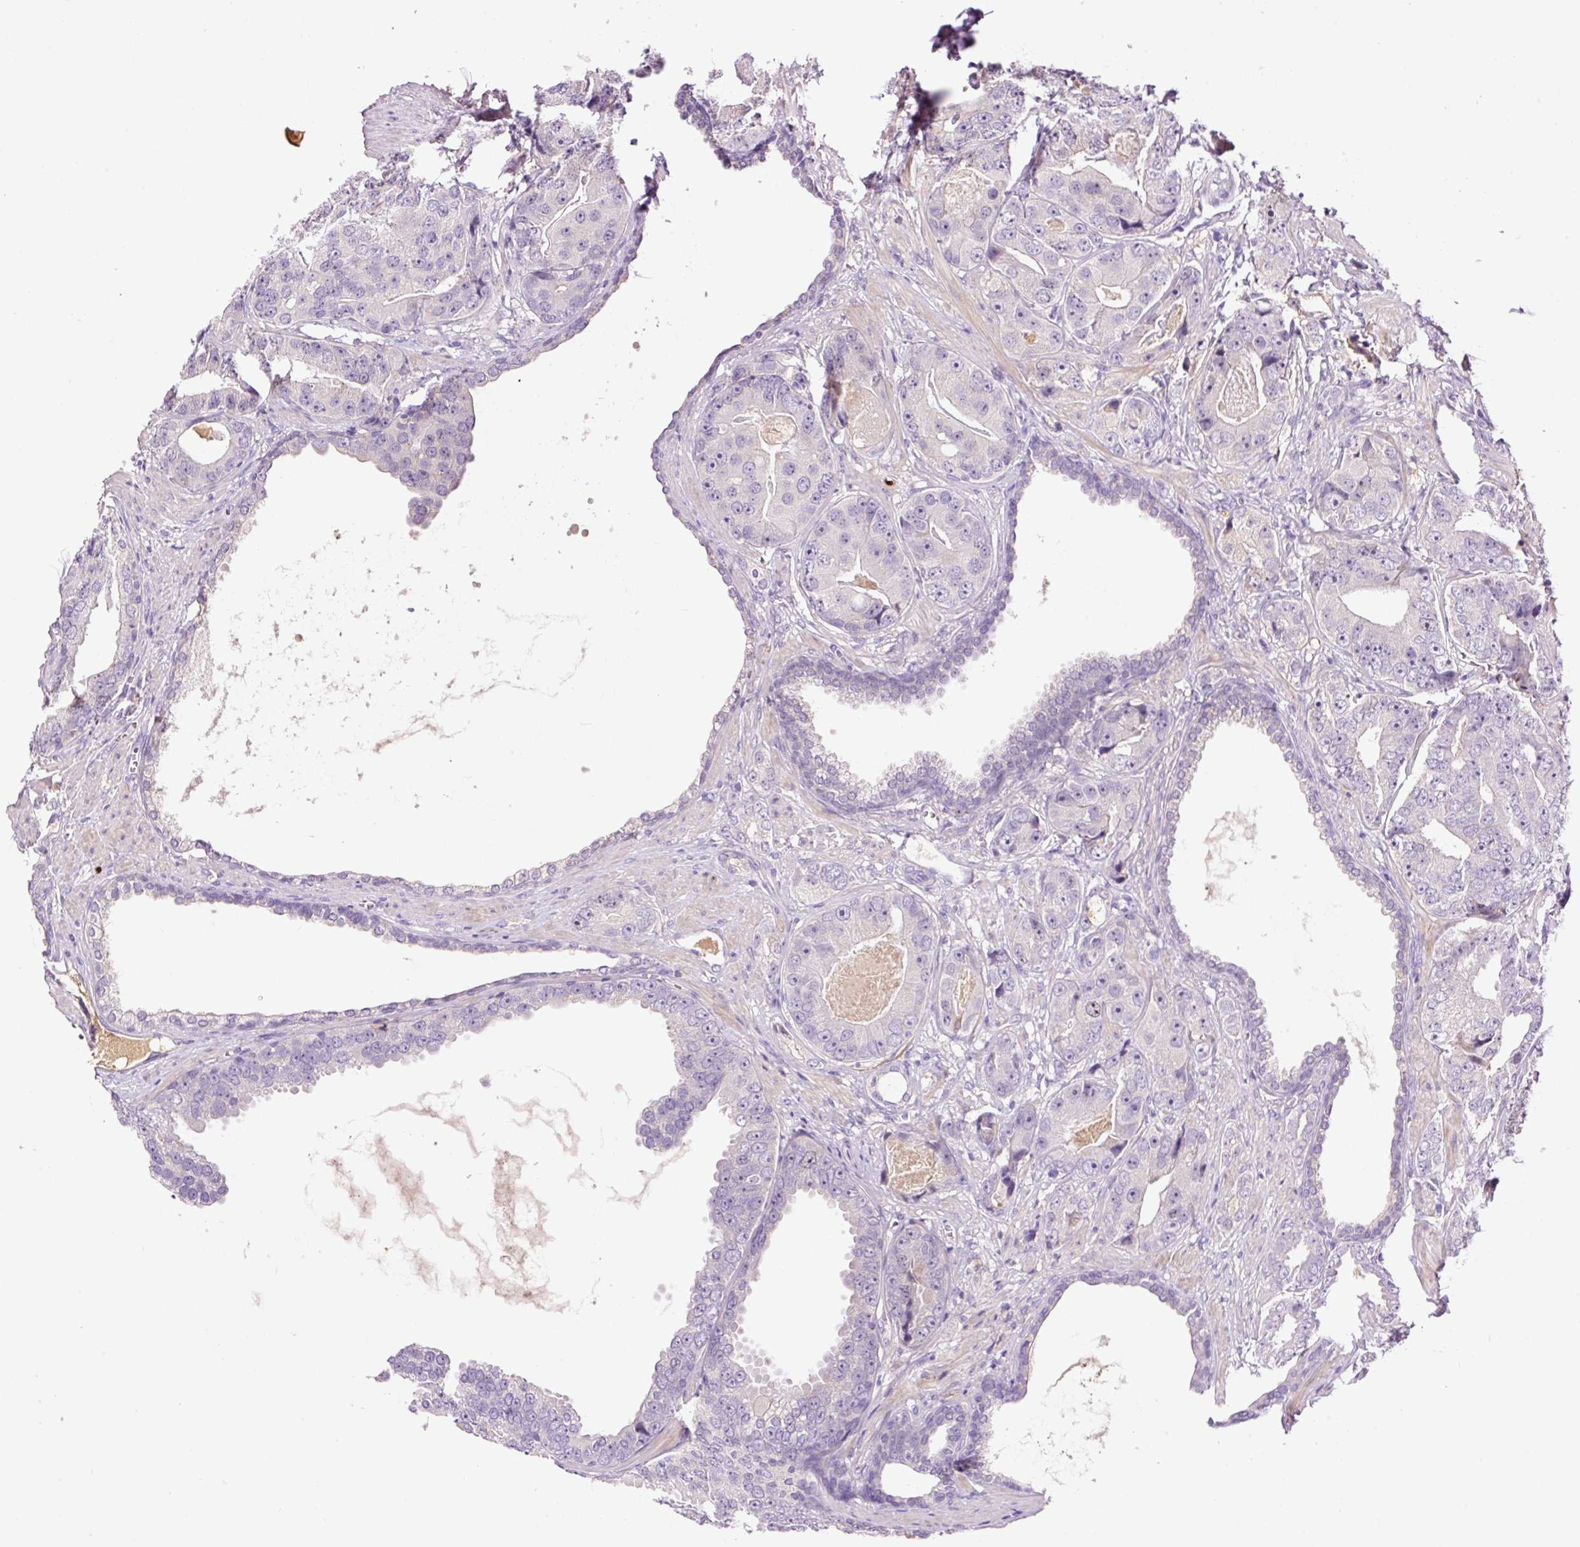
{"staining": {"intensity": "negative", "quantity": "none", "location": "none"}, "tissue": "prostate cancer", "cell_type": "Tumor cells", "image_type": "cancer", "snomed": [{"axis": "morphology", "description": "Adenocarcinoma, High grade"}, {"axis": "topography", "description": "Prostate"}], "caption": "Prostate cancer stained for a protein using immunohistochemistry reveals no staining tumor cells.", "gene": "DPPA4", "patient": {"sex": "male", "age": 71}}